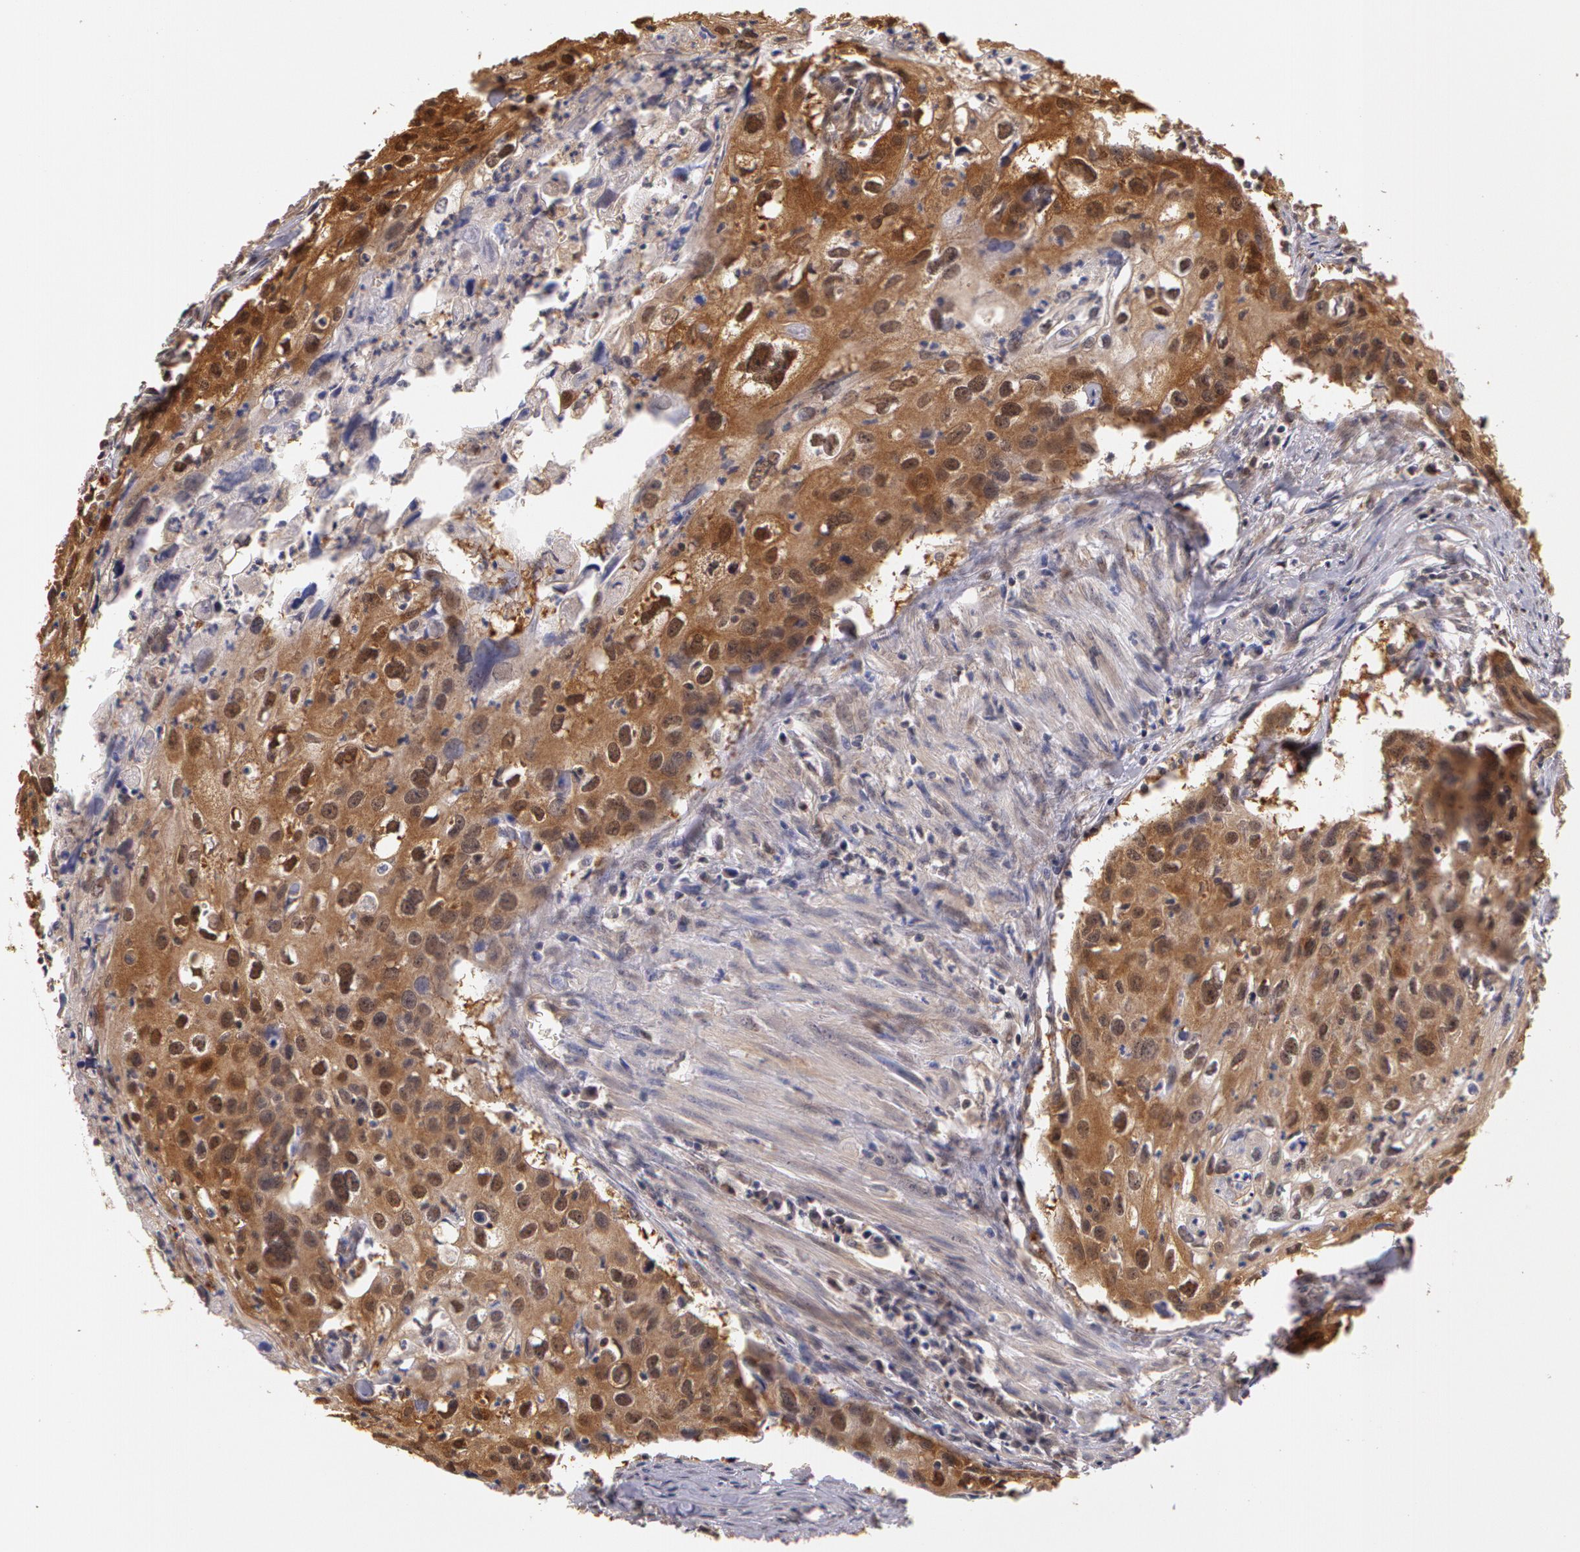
{"staining": {"intensity": "moderate", "quantity": ">75%", "location": "cytoplasmic/membranous"}, "tissue": "urothelial cancer", "cell_type": "Tumor cells", "image_type": "cancer", "snomed": [{"axis": "morphology", "description": "Urothelial carcinoma, High grade"}, {"axis": "topography", "description": "Urinary bladder"}], "caption": "Immunohistochemical staining of urothelial cancer reveals moderate cytoplasmic/membranous protein expression in approximately >75% of tumor cells. (DAB = brown stain, brightfield microscopy at high magnification).", "gene": "AHSA1", "patient": {"sex": "male", "age": 54}}